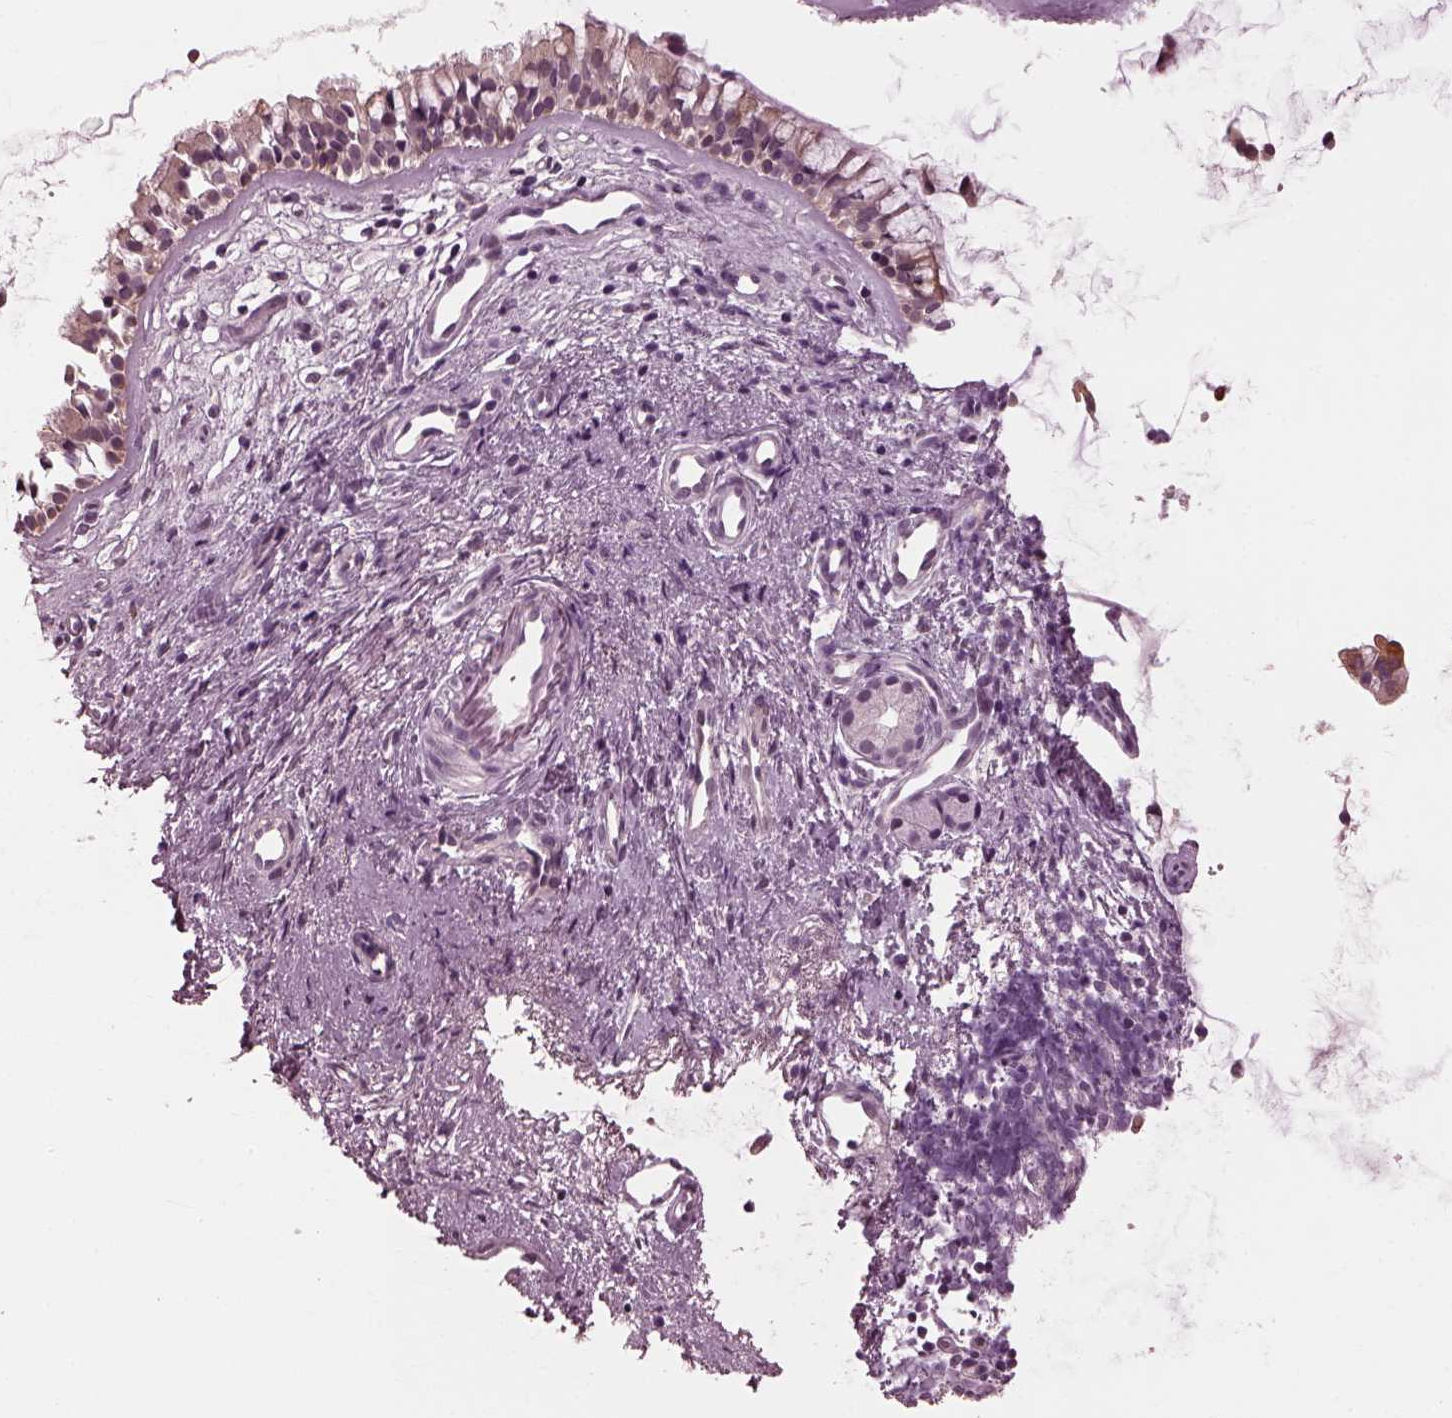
{"staining": {"intensity": "weak", "quantity": "<25%", "location": "cytoplasmic/membranous"}, "tissue": "nasopharynx", "cell_type": "Respiratory epithelial cells", "image_type": "normal", "snomed": [{"axis": "morphology", "description": "Normal tissue, NOS"}, {"axis": "topography", "description": "Nasopharynx"}], "caption": "Immunohistochemistry of normal human nasopharynx reveals no expression in respiratory epithelial cells. (DAB (3,3'-diaminobenzidine) immunohistochemistry, high magnification).", "gene": "MIB2", "patient": {"sex": "female", "age": 52}}